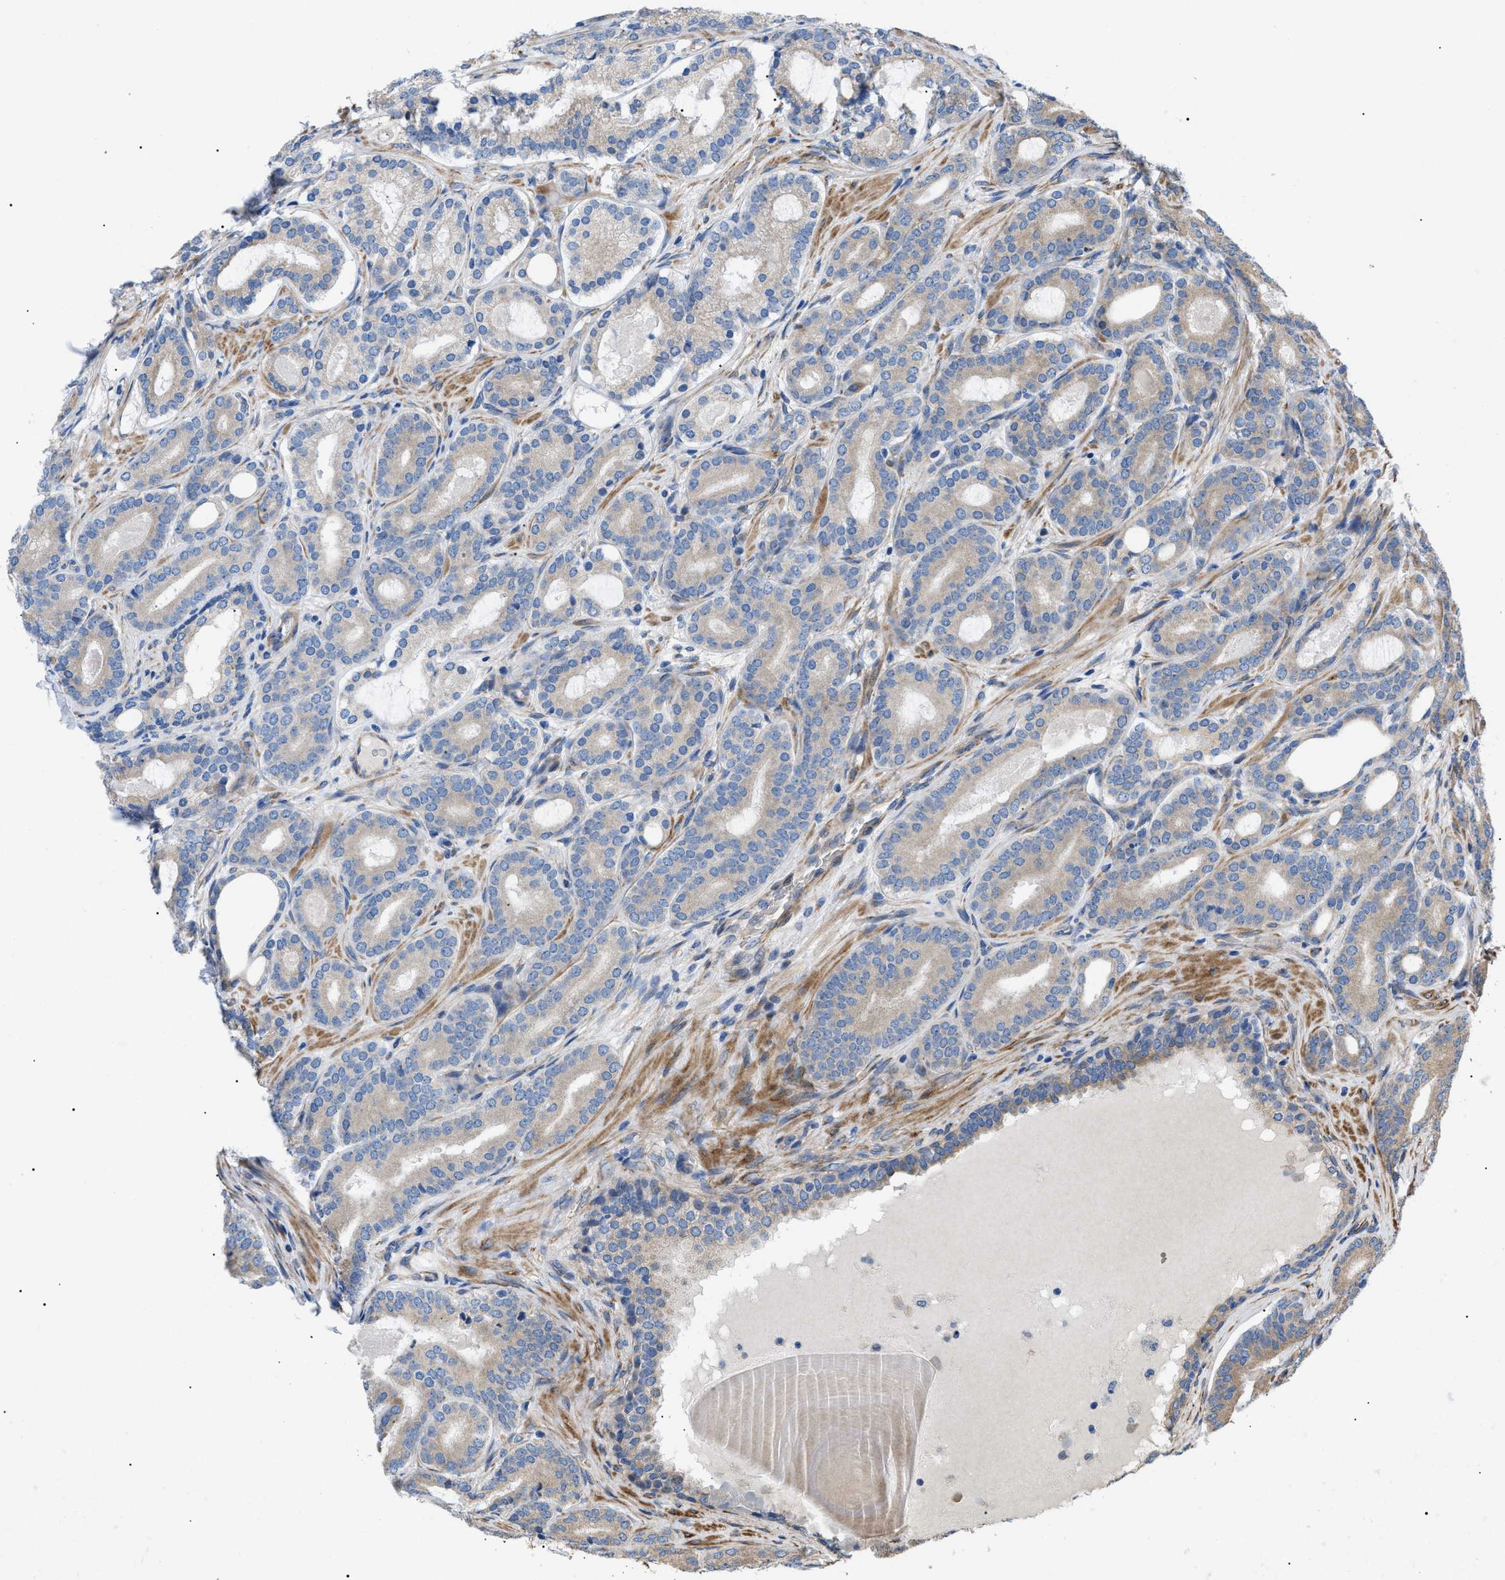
{"staining": {"intensity": "weak", "quantity": "<25%", "location": "cytoplasmic/membranous"}, "tissue": "prostate cancer", "cell_type": "Tumor cells", "image_type": "cancer", "snomed": [{"axis": "morphology", "description": "Adenocarcinoma, High grade"}, {"axis": "topography", "description": "Prostate"}], "caption": "A high-resolution micrograph shows immunohistochemistry staining of prostate cancer, which exhibits no significant positivity in tumor cells. Nuclei are stained in blue.", "gene": "MYO10", "patient": {"sex": "male", "age": 60}}